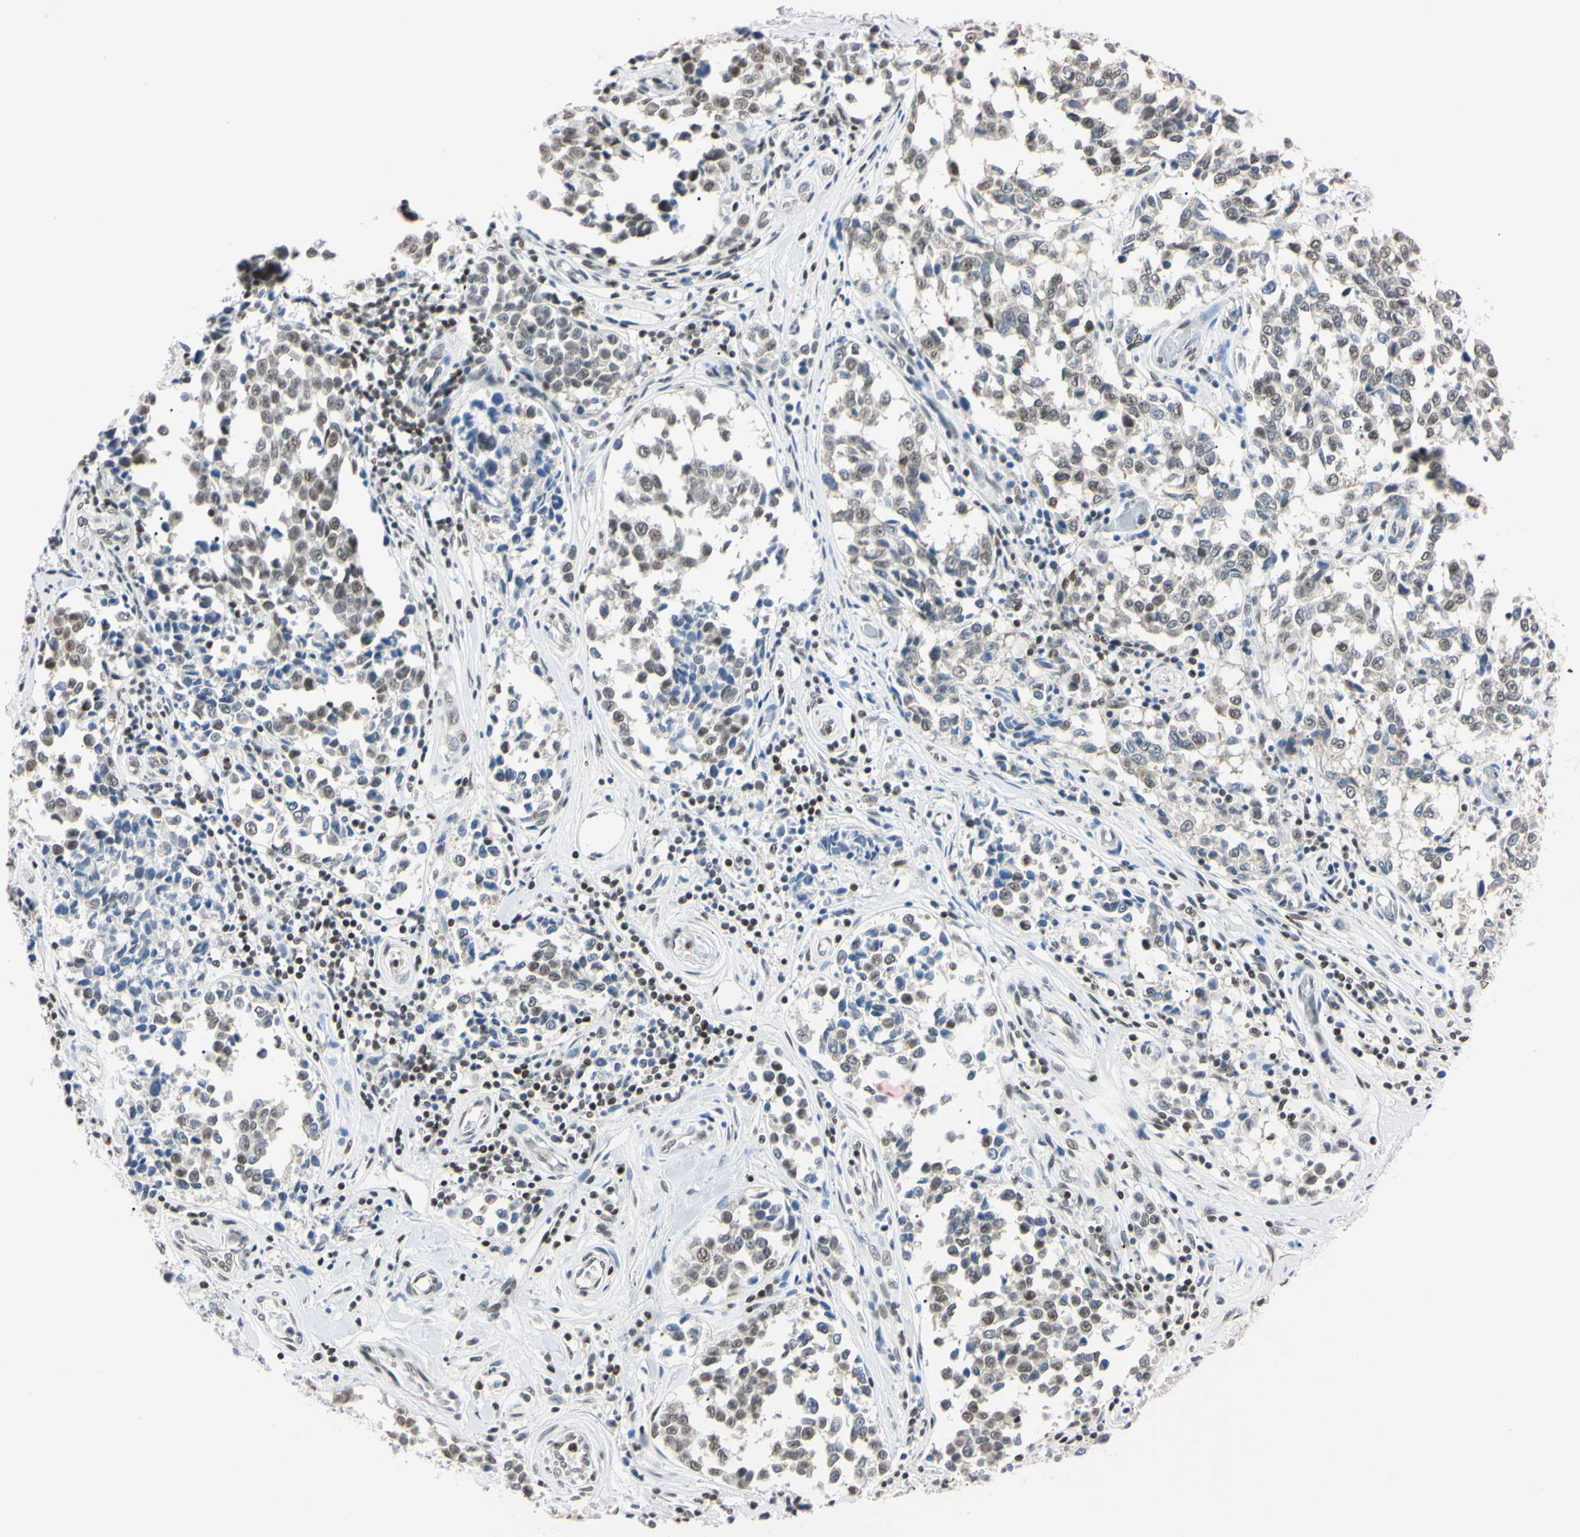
{"staining": {"intensity": "weak", "quantity": "25%-75%", "location": "nuclear"}, "tissue": "melanoma", "cell_type": "Tumor cells", "image_type": "cancer", "snomed": [{"axis": "morphology", "description": "Malignant melanoma, NOS"}, {"axis": "topography", "description": "Skin"}], "caption": "Immunohistochemistry (IHC) histopathology image of human malignant melanoma stained for a protein (brown), which exhibits low levels of weak nuclear staining in about 25%-75% of tumor cells.", "gene": "C1orf174", "patient": {"sex": "female", "age": 64}}